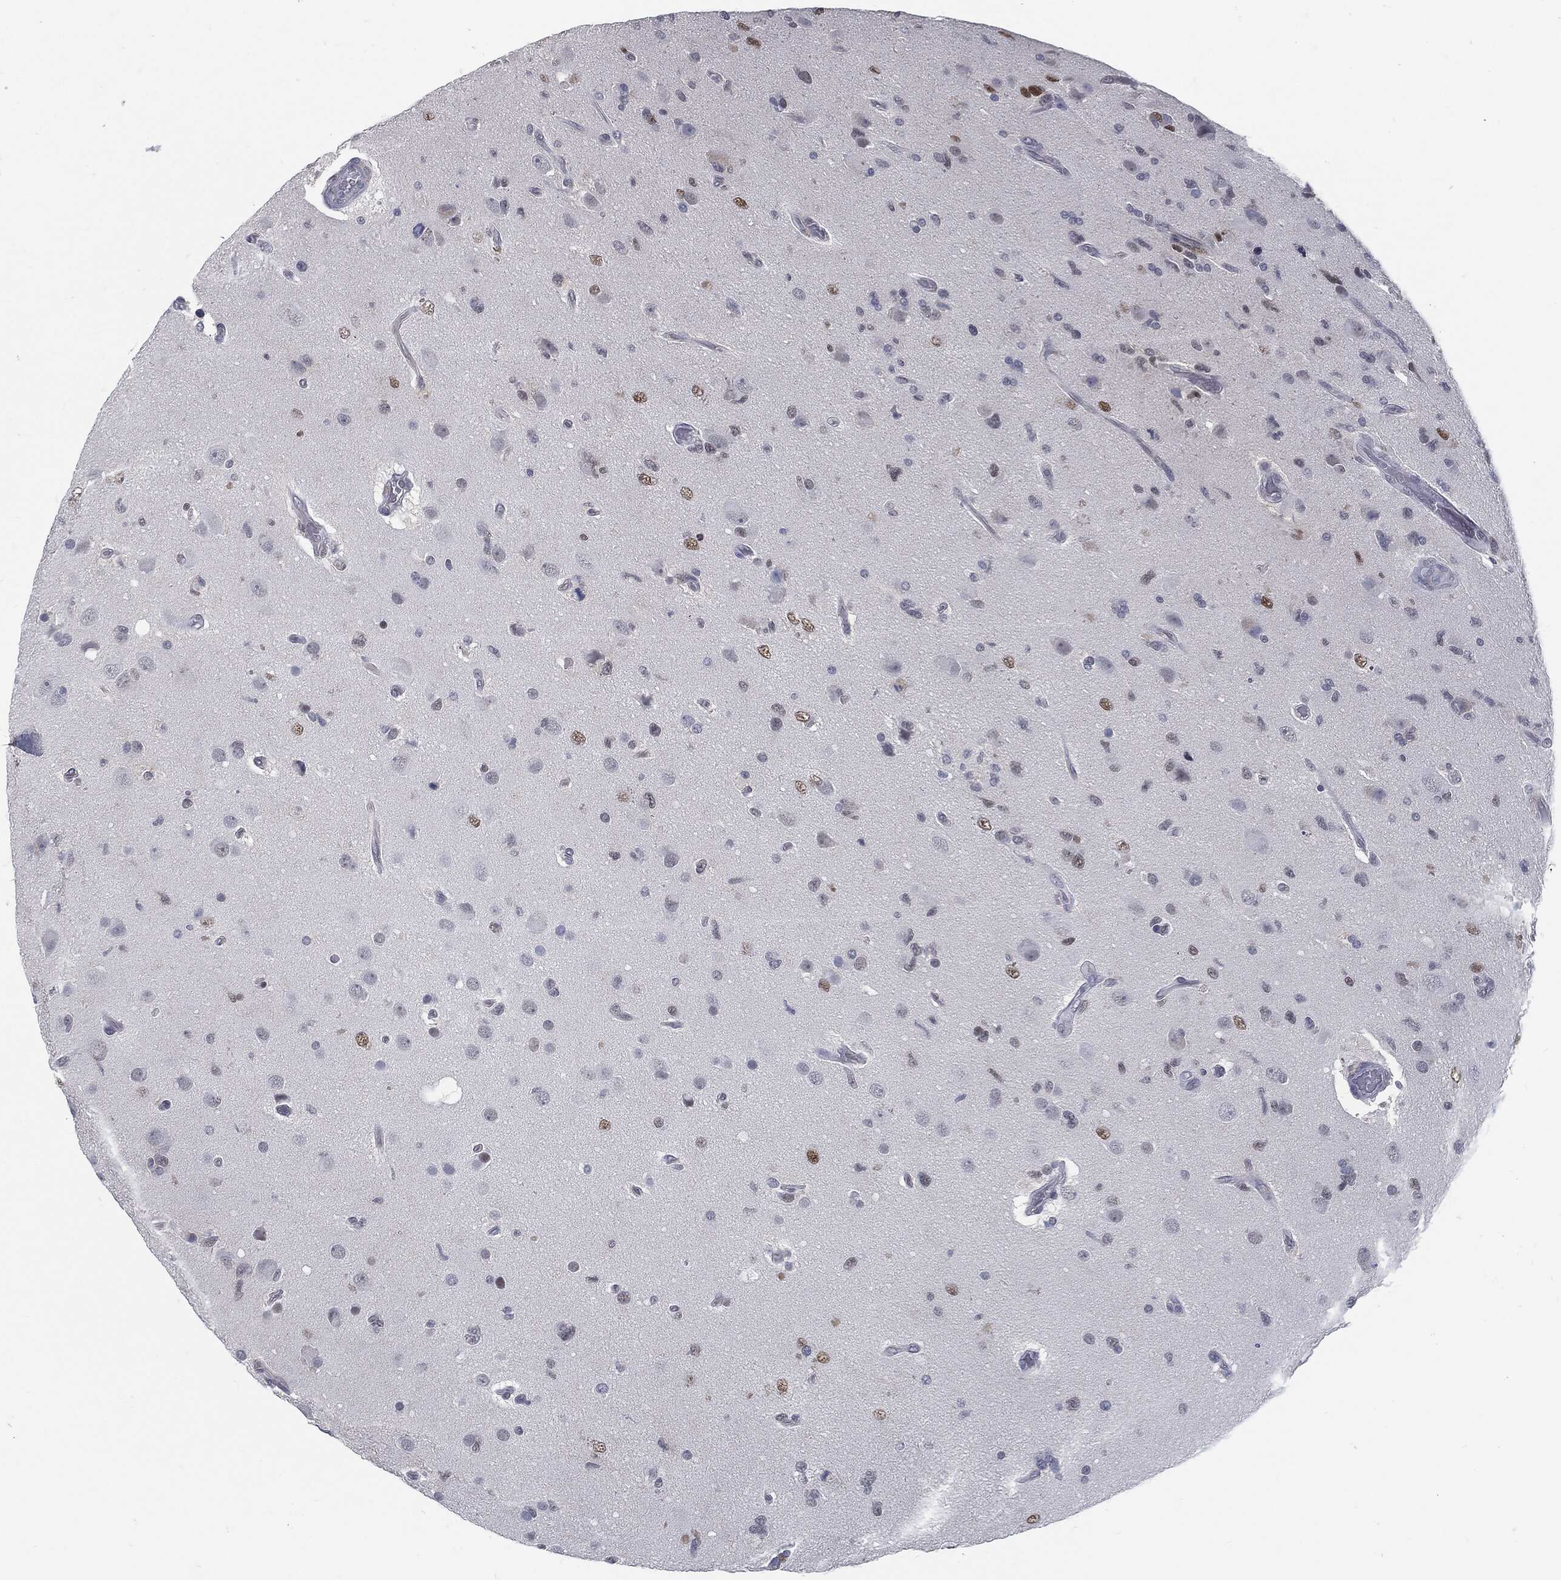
{"staining": {"intensity": "moderate", "quantity": "<25%", "location": "nuclear"}, "tissue": "glioma", "cell_type": "Tumor cells", "image_type": "cancer", "snomed": [{"axis": "morphology", "description": "Glioma, malignant, High grade"}, {"axis": "topography", "description": "Cerebral cortex"}], "caption": "Brown immunohistochemical staining in malignant glioma (high-grade) reveals moderate nuclear positivity in approximately <25% of tumor cells.", "gene": "PROM1", "patient": {"sex": "male", "age": 70}}